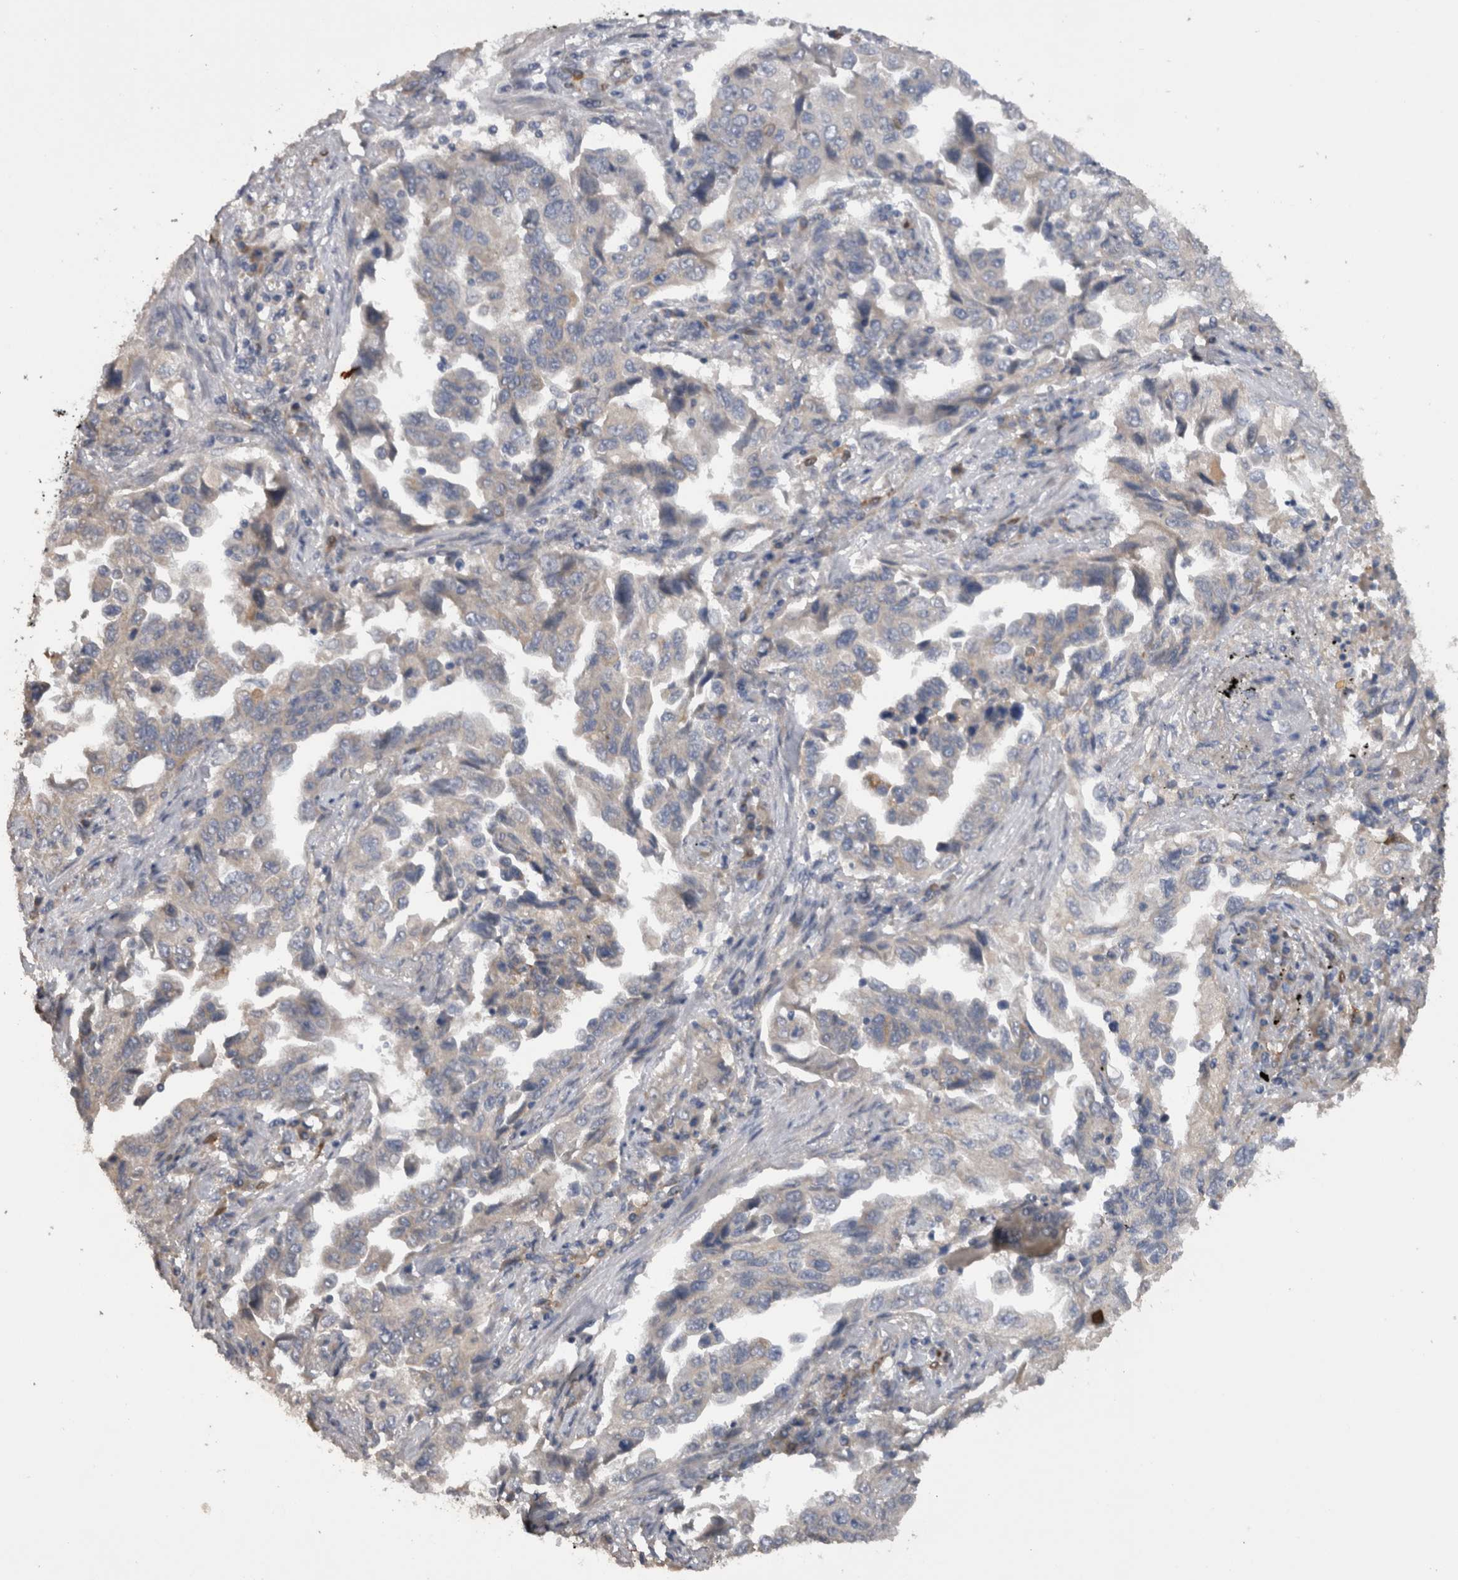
{"staining": {"intensity": "negative", "quantity": "none", "location": "none"}, "tissue": "lung cancer", "cell_type": "Tumor cells", "image_type": "cancer", "snomed": [{"axis": "morphology", "description": "Adenocarcinoma, NOS"}, {"axis": "topography", "description": "Lung"}], "caption": "There is no significant positivity in tumor cells of lung adenocarcinoma.", "gene": "TMED7", "patient": {"sex": "female", "age": 51}}